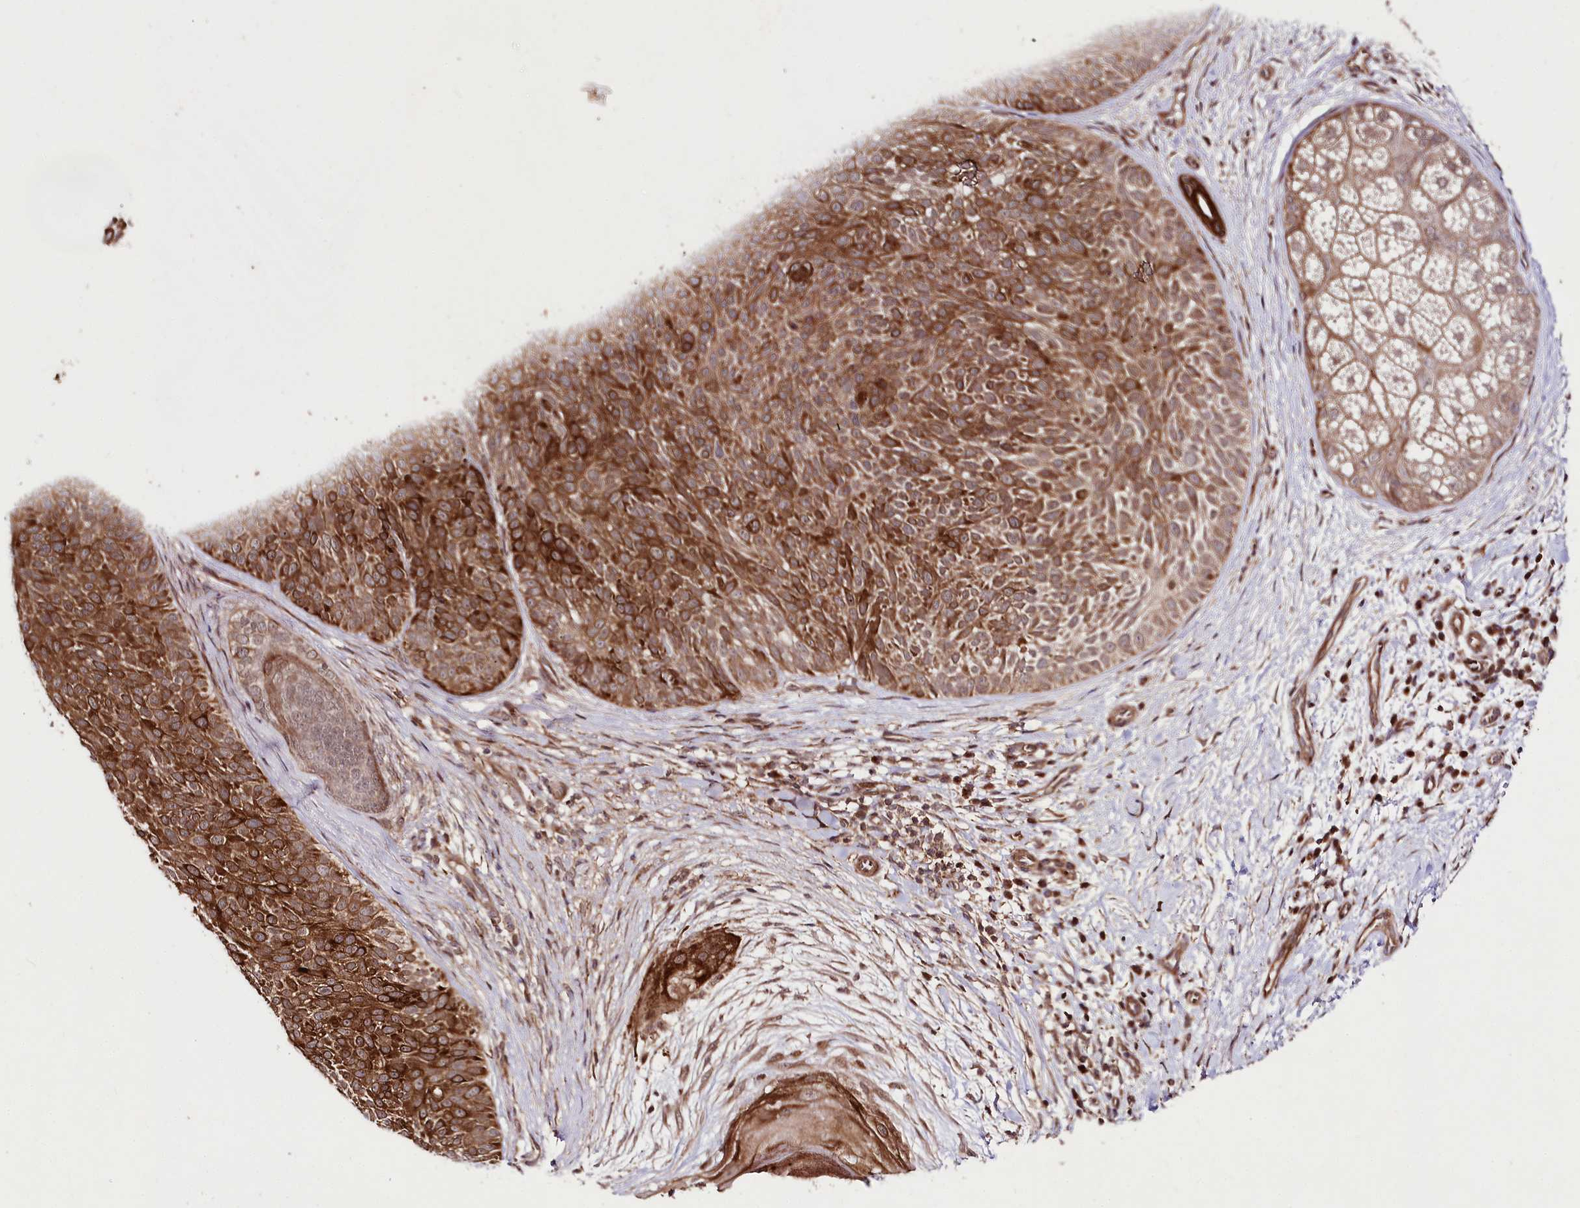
{"staining": {"intensity": "strong", "quantity": ">75%", "location": "cytoplasmic/membranous"}, "tissue": "skin cancer", "cell_type": "Tumor cells", "image_type": "cancer", "snomed": [{"axis": "morphology", "description": "Basal cell carcinoma"}, {"axis": "topography", "description": "Skin"}], "caption": "Strong cytoplasmic/membranous staining for a protein is appreciated in approximately >75% of tumor cells of skin cancer (basal cell carcinoma) using IHC.", "gene": "PHLDB1", "patient": {"sex": "male", "age": 85}}